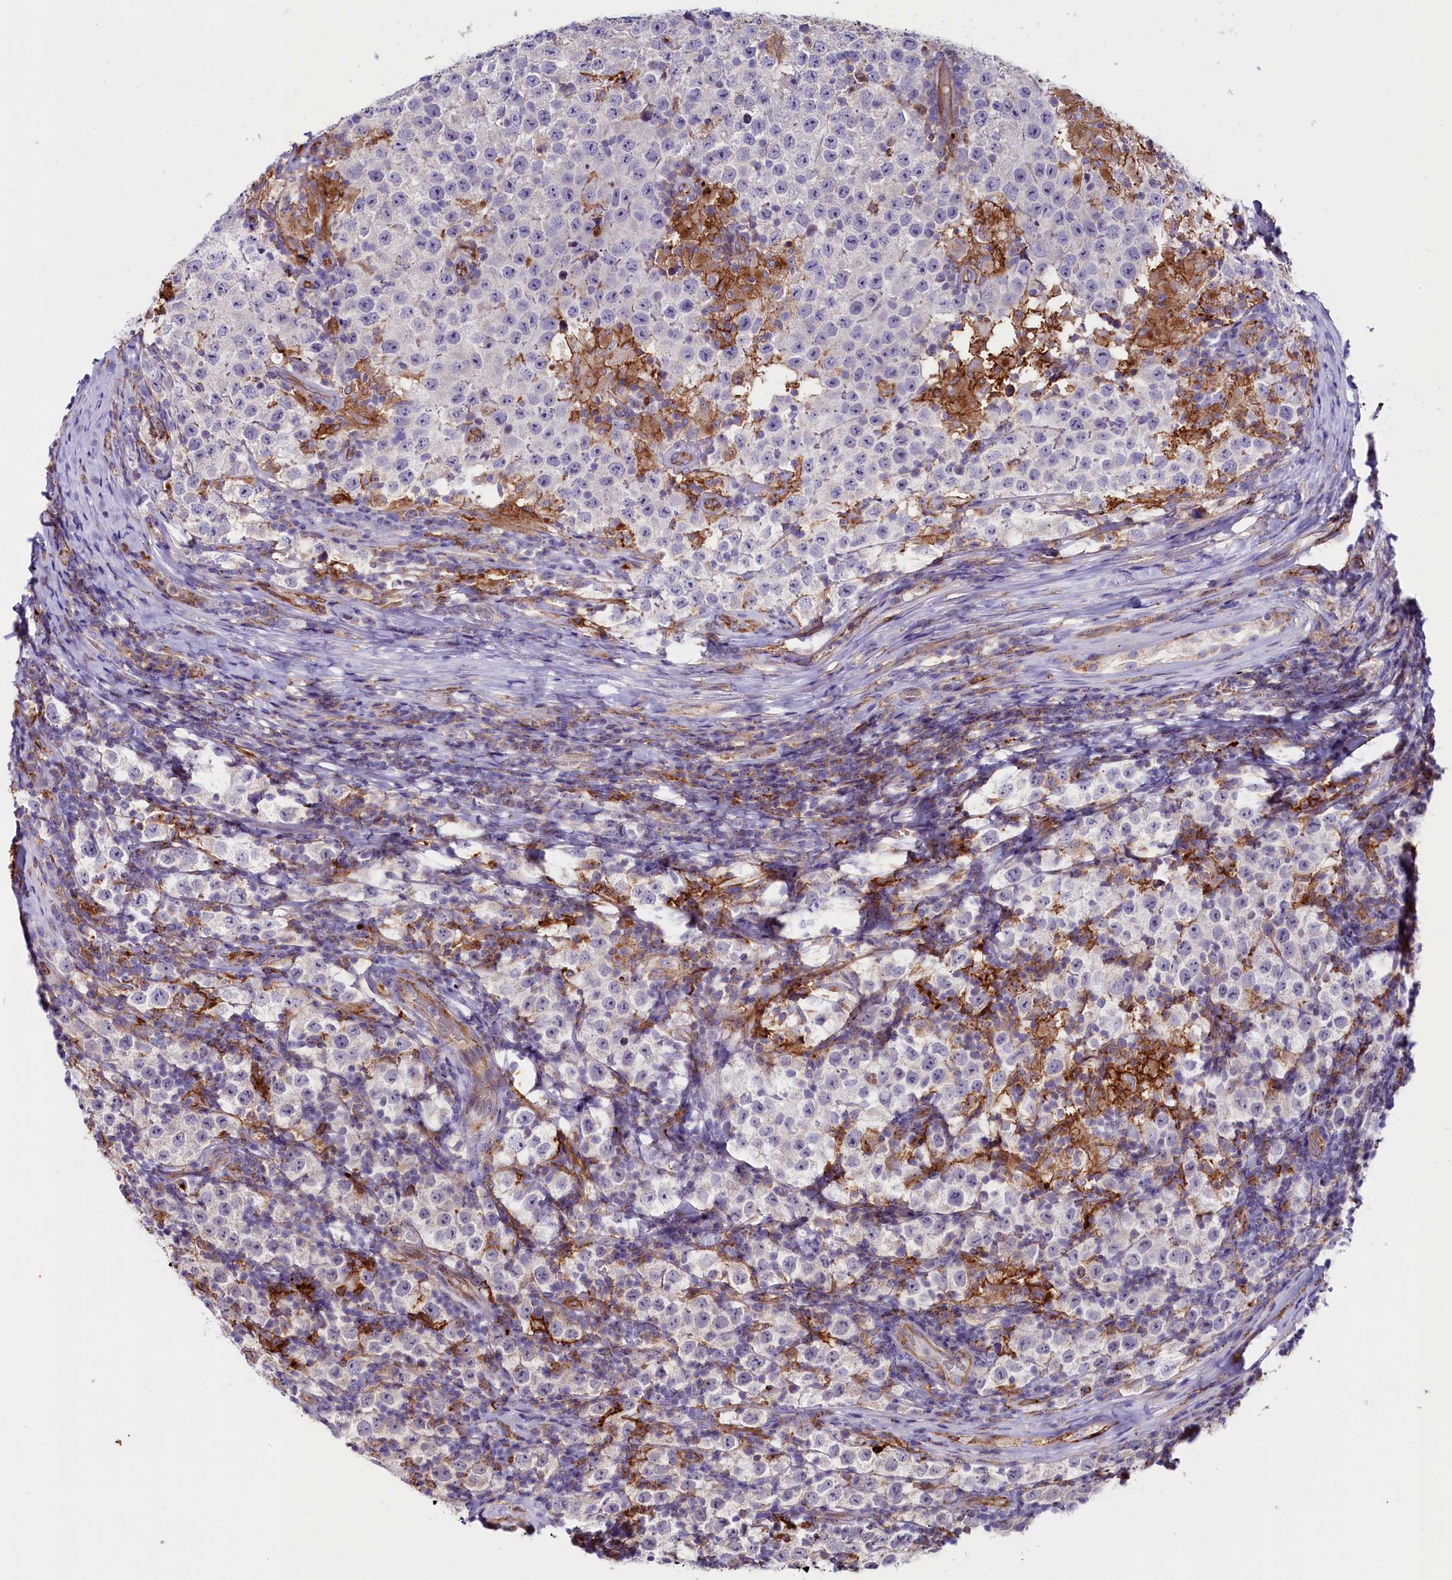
{"staining": {"intensity": "negative", "quantity": "none", "location": "none"}, "tissue": "testis cancer", "cell_type": "Tumor cells", "image_type": "cancer", "snomed": [{"axis": "morphology", "description": "Normal tissue, NOS"}, {"axis": "morphology", "description": "Urothelial carcinoma, High grade"}, {"axis": "morphology", "description": "Seminoma, NOS"}, {"axis": "morphology", "description": "Carcinoma, Embryonal, NOS"}, {"axis": "topography", "description": "Urinary bladder"}, {"axis": "topography", "description": "Testis"}], "caption": "A micrograph of embryonal carcinoma (testis) stained for a protein reveals no brown staining in tumor cells.", "gene": "IL20RA", "patient": {"sex": "male", "age": 41}}